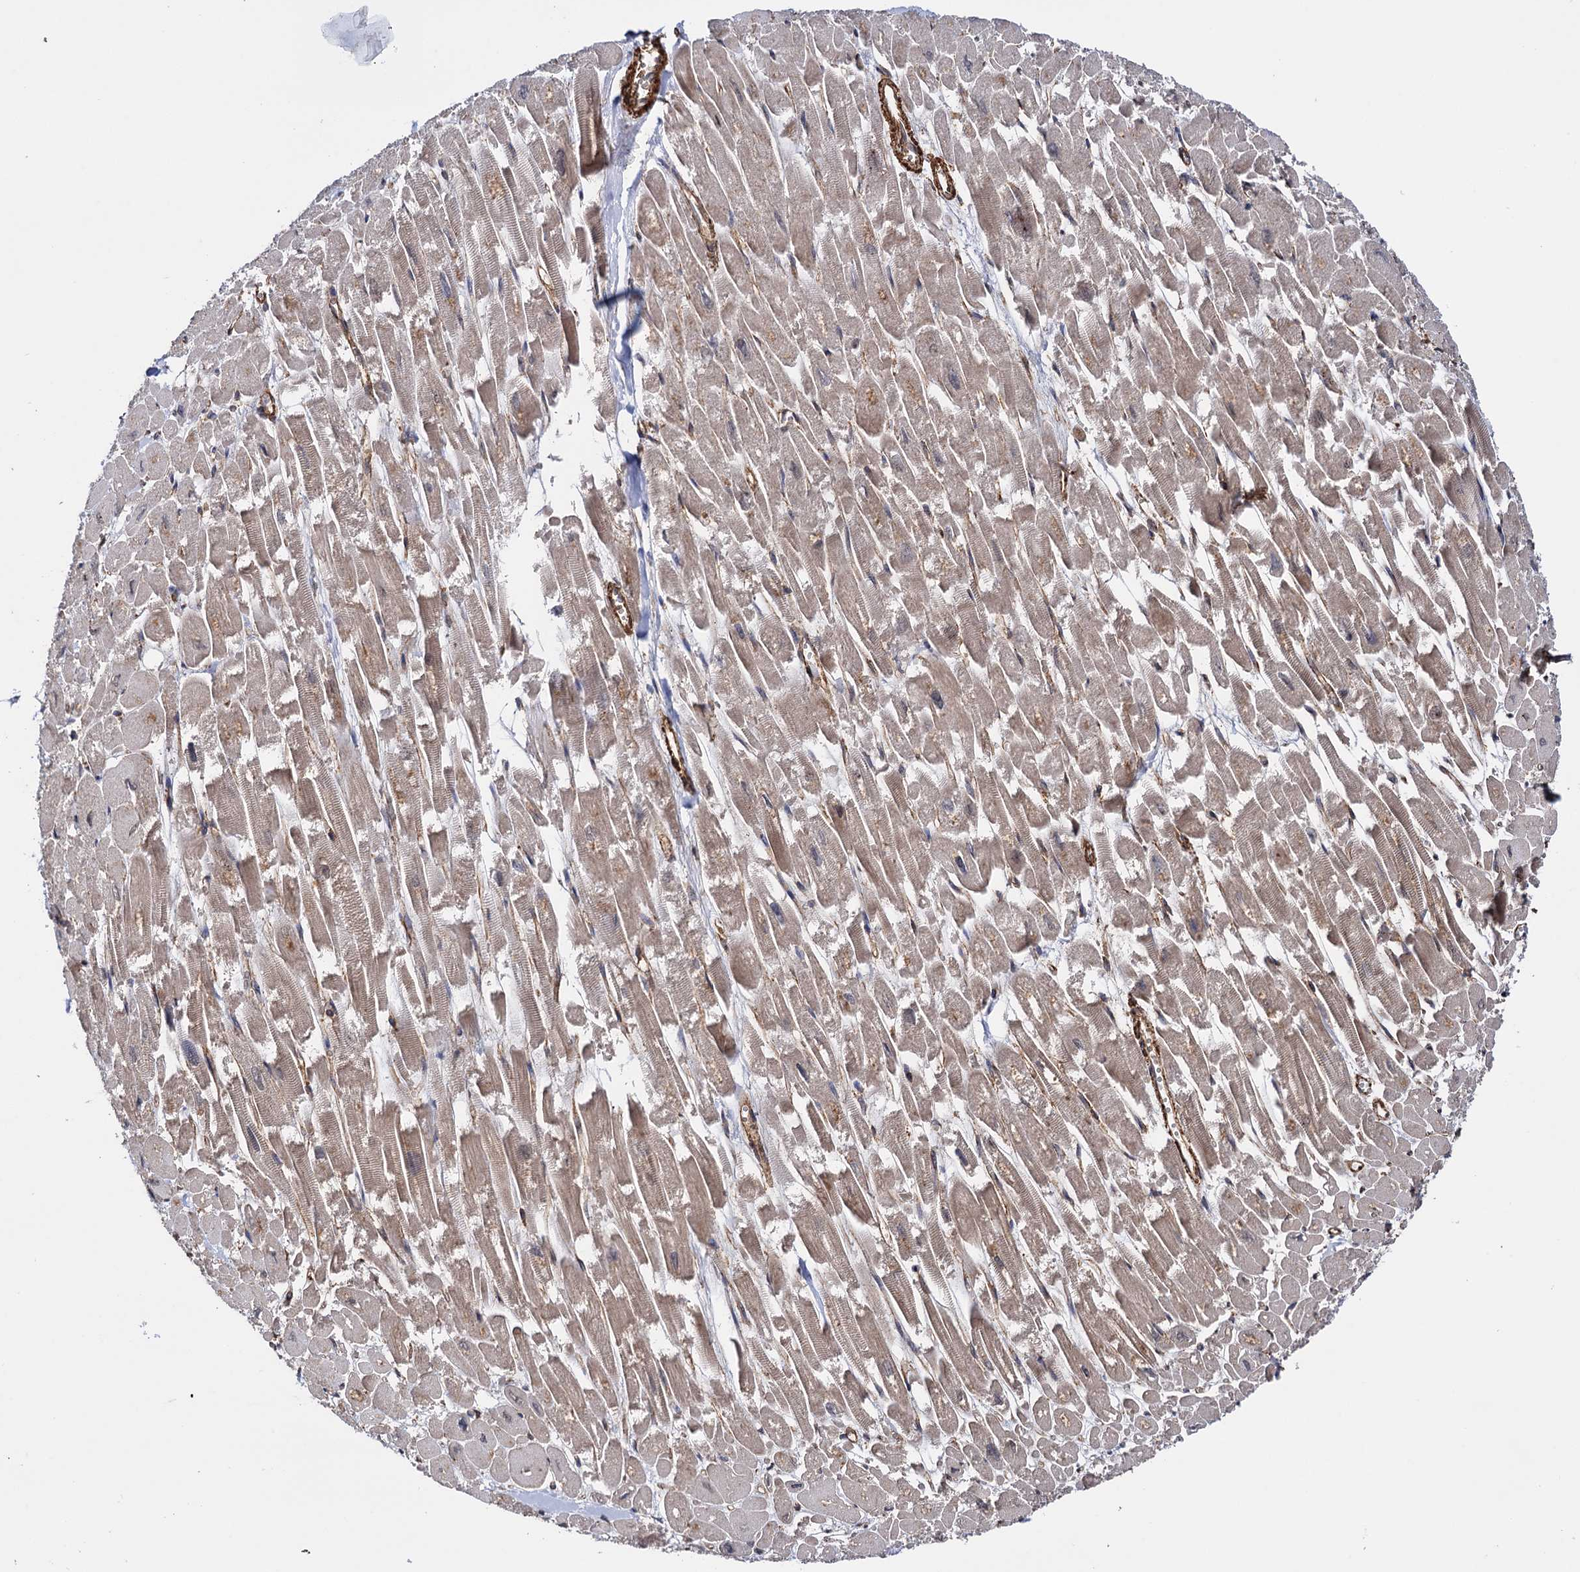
{"staining": {"intensity": "weak", "quantity": ">75%", "location": "cytoplasmic/membranous"}, "tissue": "heart muscle", "cell_type": "Cardiomyocytes", "image_type": "normal", "snomed": [{"axis": "morphology", "description": "Normal tissue, NOS"}, {"axis": "topography", "description": "Heart"}], "caption": "Immunohistochemical staining of unremarkable human heart muscle displays low levels of weak cytoplasmic/membranous positivity in approximately >75% of cardiomyocytes. Nuclei are stained in blue.", "gene": "ATP8B4", "patient": {"sex": "male", "age": 54}}